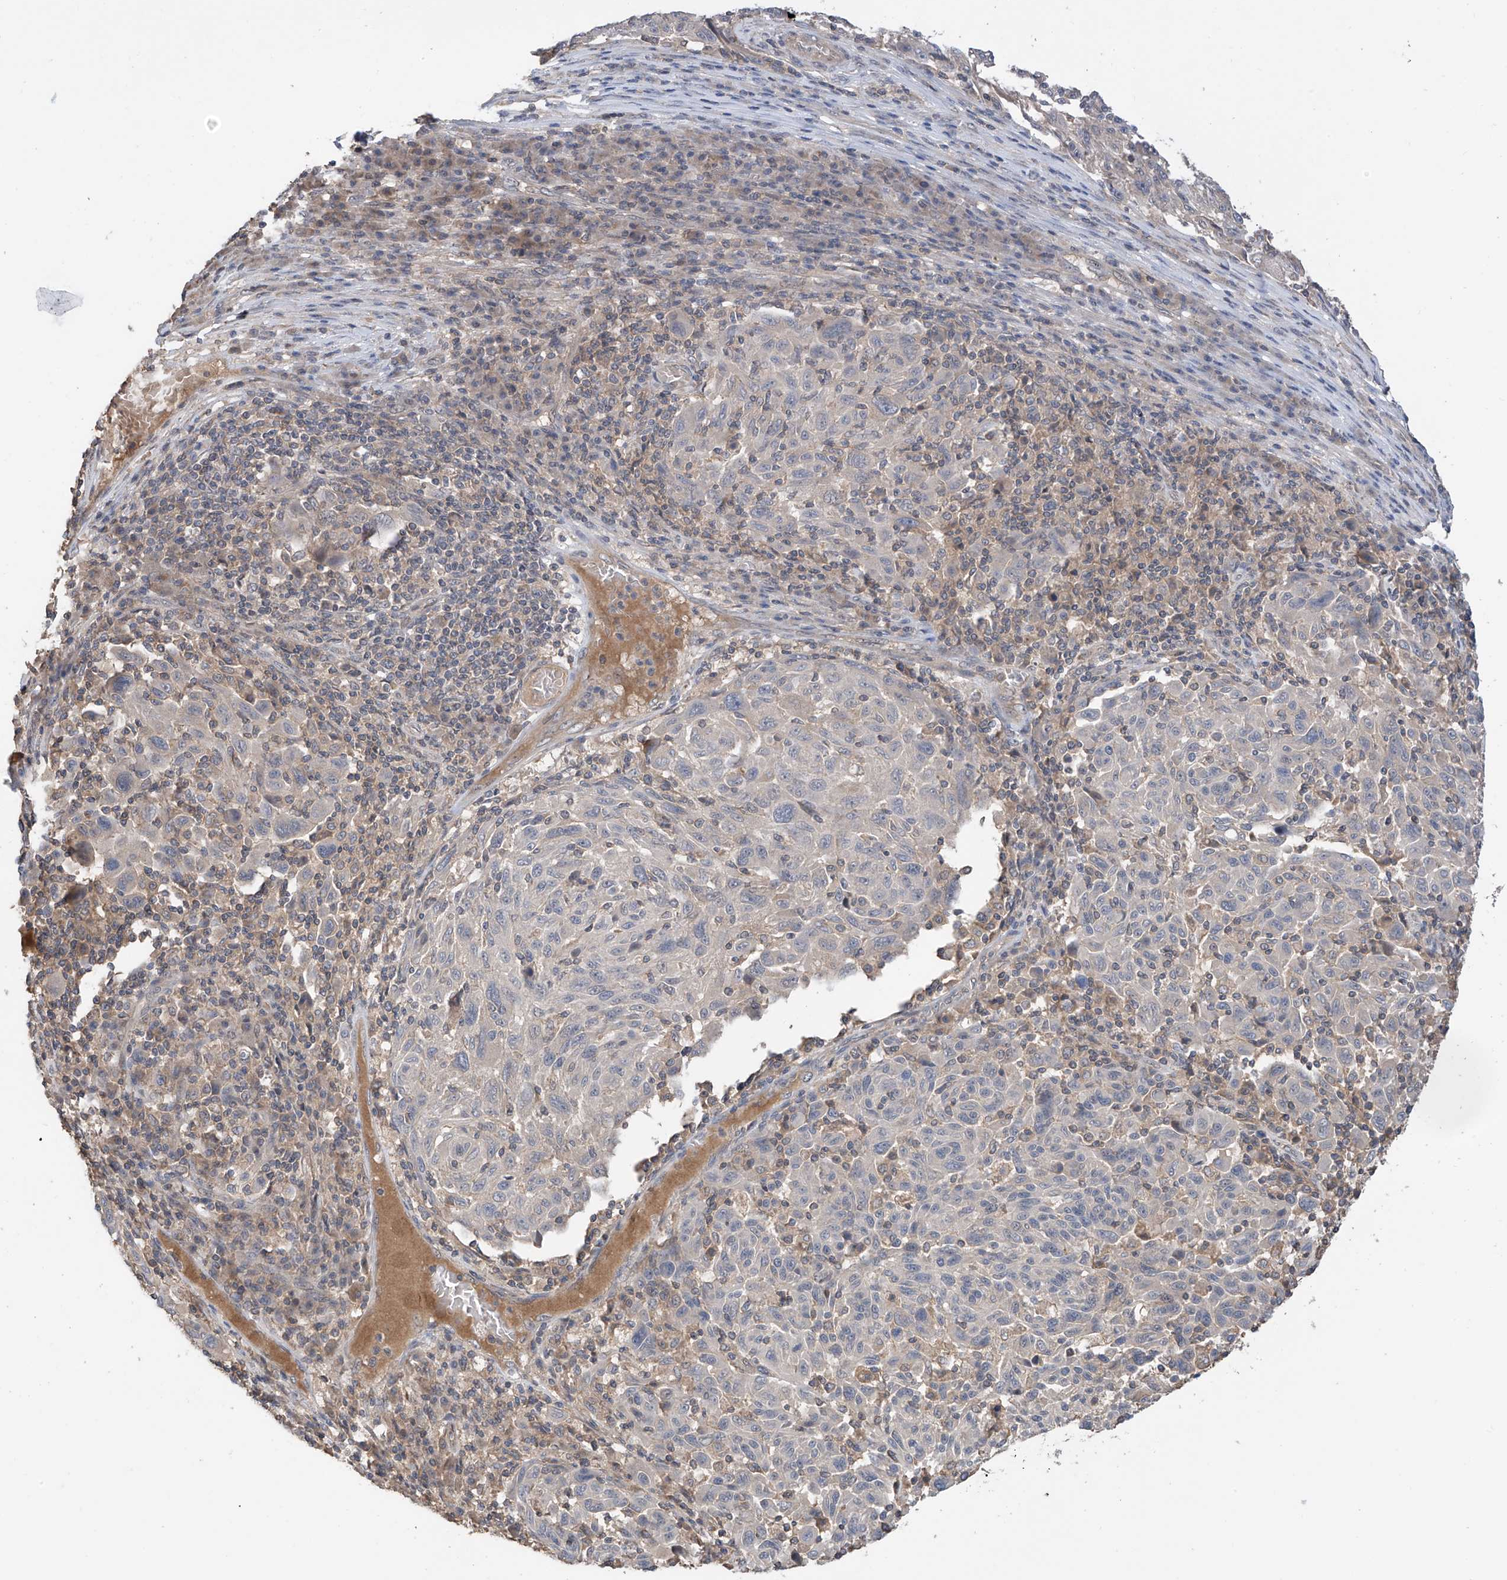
{"staining": {"intensity": "negative", "quantity": "none", "location": "none"}, "tissue": "melanoma", "cell_type": "Tumor cells", "image_type": "cancer", "snomed": [{"axis": "morphology", "description": "Malignant melanoma, NOS"}, {"axis": "topography", "description": "Skin"}], "caption": "Histopathology image shows no significant protein expression in tumor cells of malignant melanoma.", "gene": "RPAIN", "patient": {"sex": "male", "age": 53}}